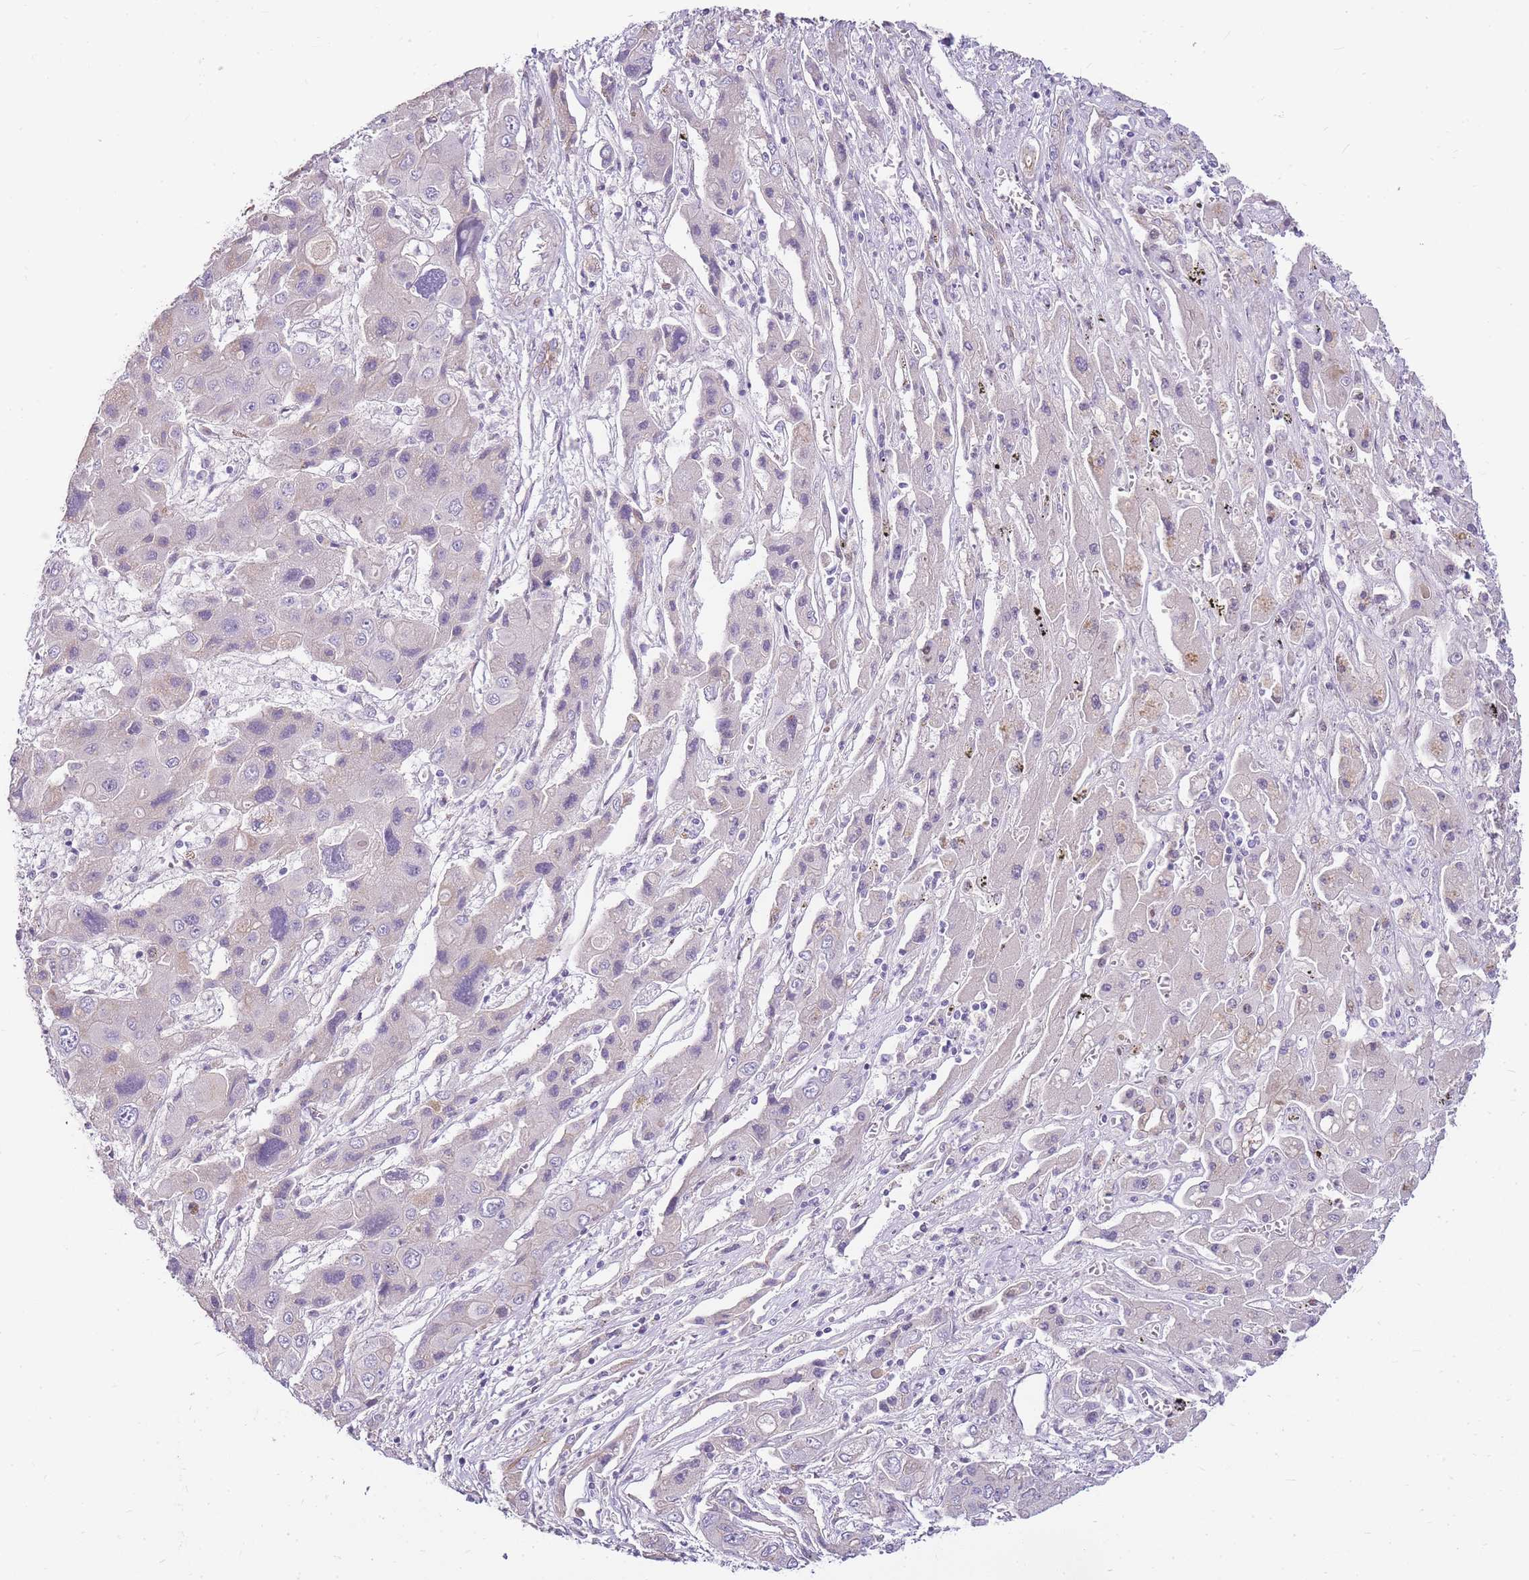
{"staining": {"intensity": "negative", "quantity": "none", "location": "none"}, "tissue": "liver cancer", "cell_type": "Tumor cells", "image_type": "cancer", "snomed": [{"axis": "morphology", "description": "Cholangiocarcinoma"}, {"axis": "topography", "description": "Liver"}], "caption": "Tumor cells show no significant positivity in cholangiocarcinoma (liver).", "gene": "CLBA1", "patient": {"sex": "male", "age": 67}}